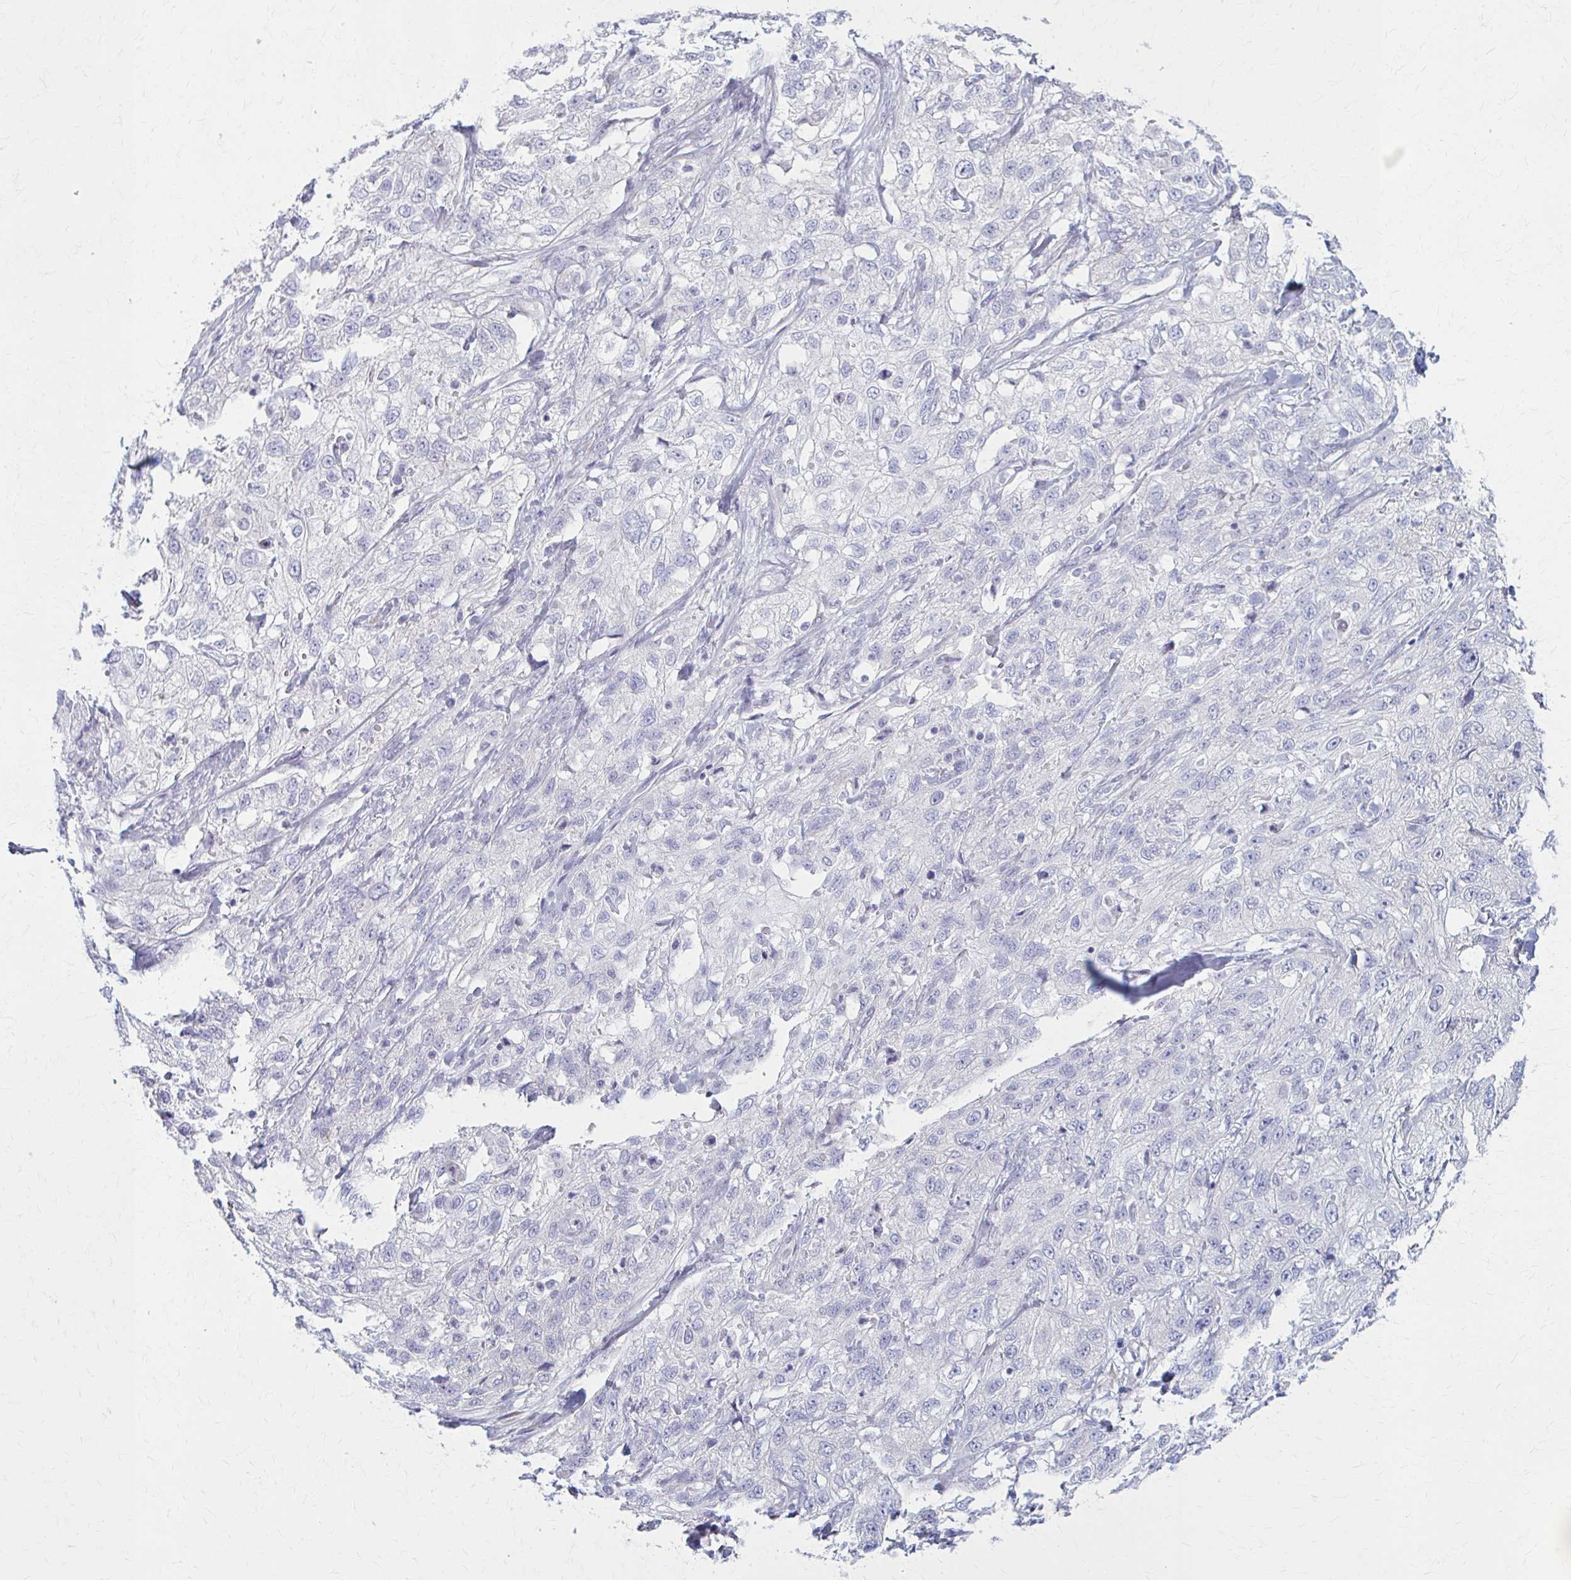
{"staining": {"intensity": "negative", "quantity": "none", "location": "none"}, "tissue": "skin cancer", "cell_type": "Tumor cells", "image_type": "cancer", "snomed": [{"axis": "morphology", "description": "Squamous cell carcinoma, NOS"}, {"axis": "topography", "description": "Skin"}, {"axis": "topography", "description": "Vulva"}], "caption": "A high-resolution histopathology image shows immunohistochemistry staining of skin cancer (squamous cell carcinoma), which shows no significant staining in tumor cells.", "gene": "PRKRA", "patient": {"sex": "female", "age": 86}}